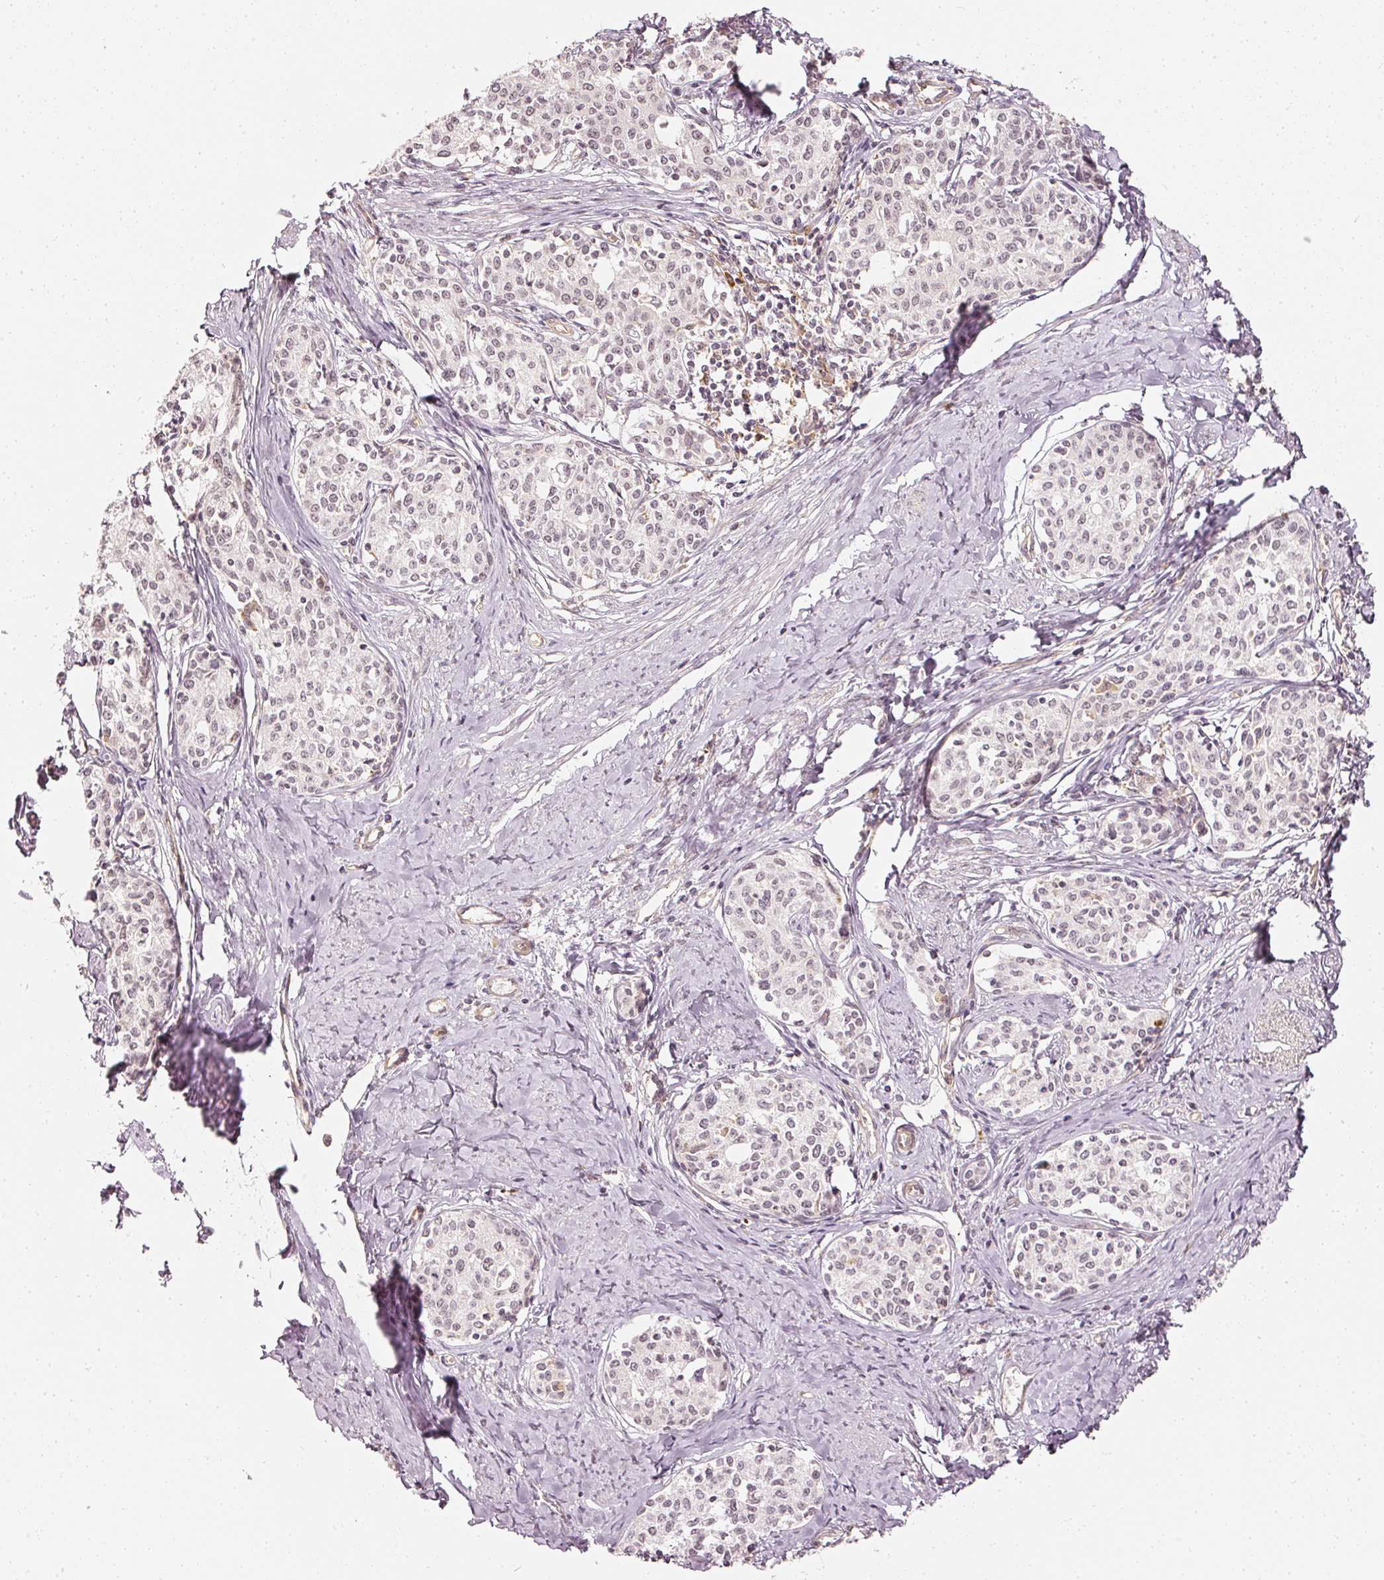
{"staining": {"intensity": "negative", "quantity": "none", "location": "none"}, "tissue": "cervical cancer", "cell_type": "Tumor cells", "image_type": "cancer", "snomed": [{"axis": "morphology", "description": "Squamous cell carcinoma, NOS"}, {"axis": "morphology", "description": "Adenocarcinoma, NOS"}, {"axis": "topography", "description": "Cervix"}], "caption": "The photomicrograph shows no staining of tumor cells in cervical cancer.", "gene": "DRD2", "patient": {"sex": "female", "age": 52}}